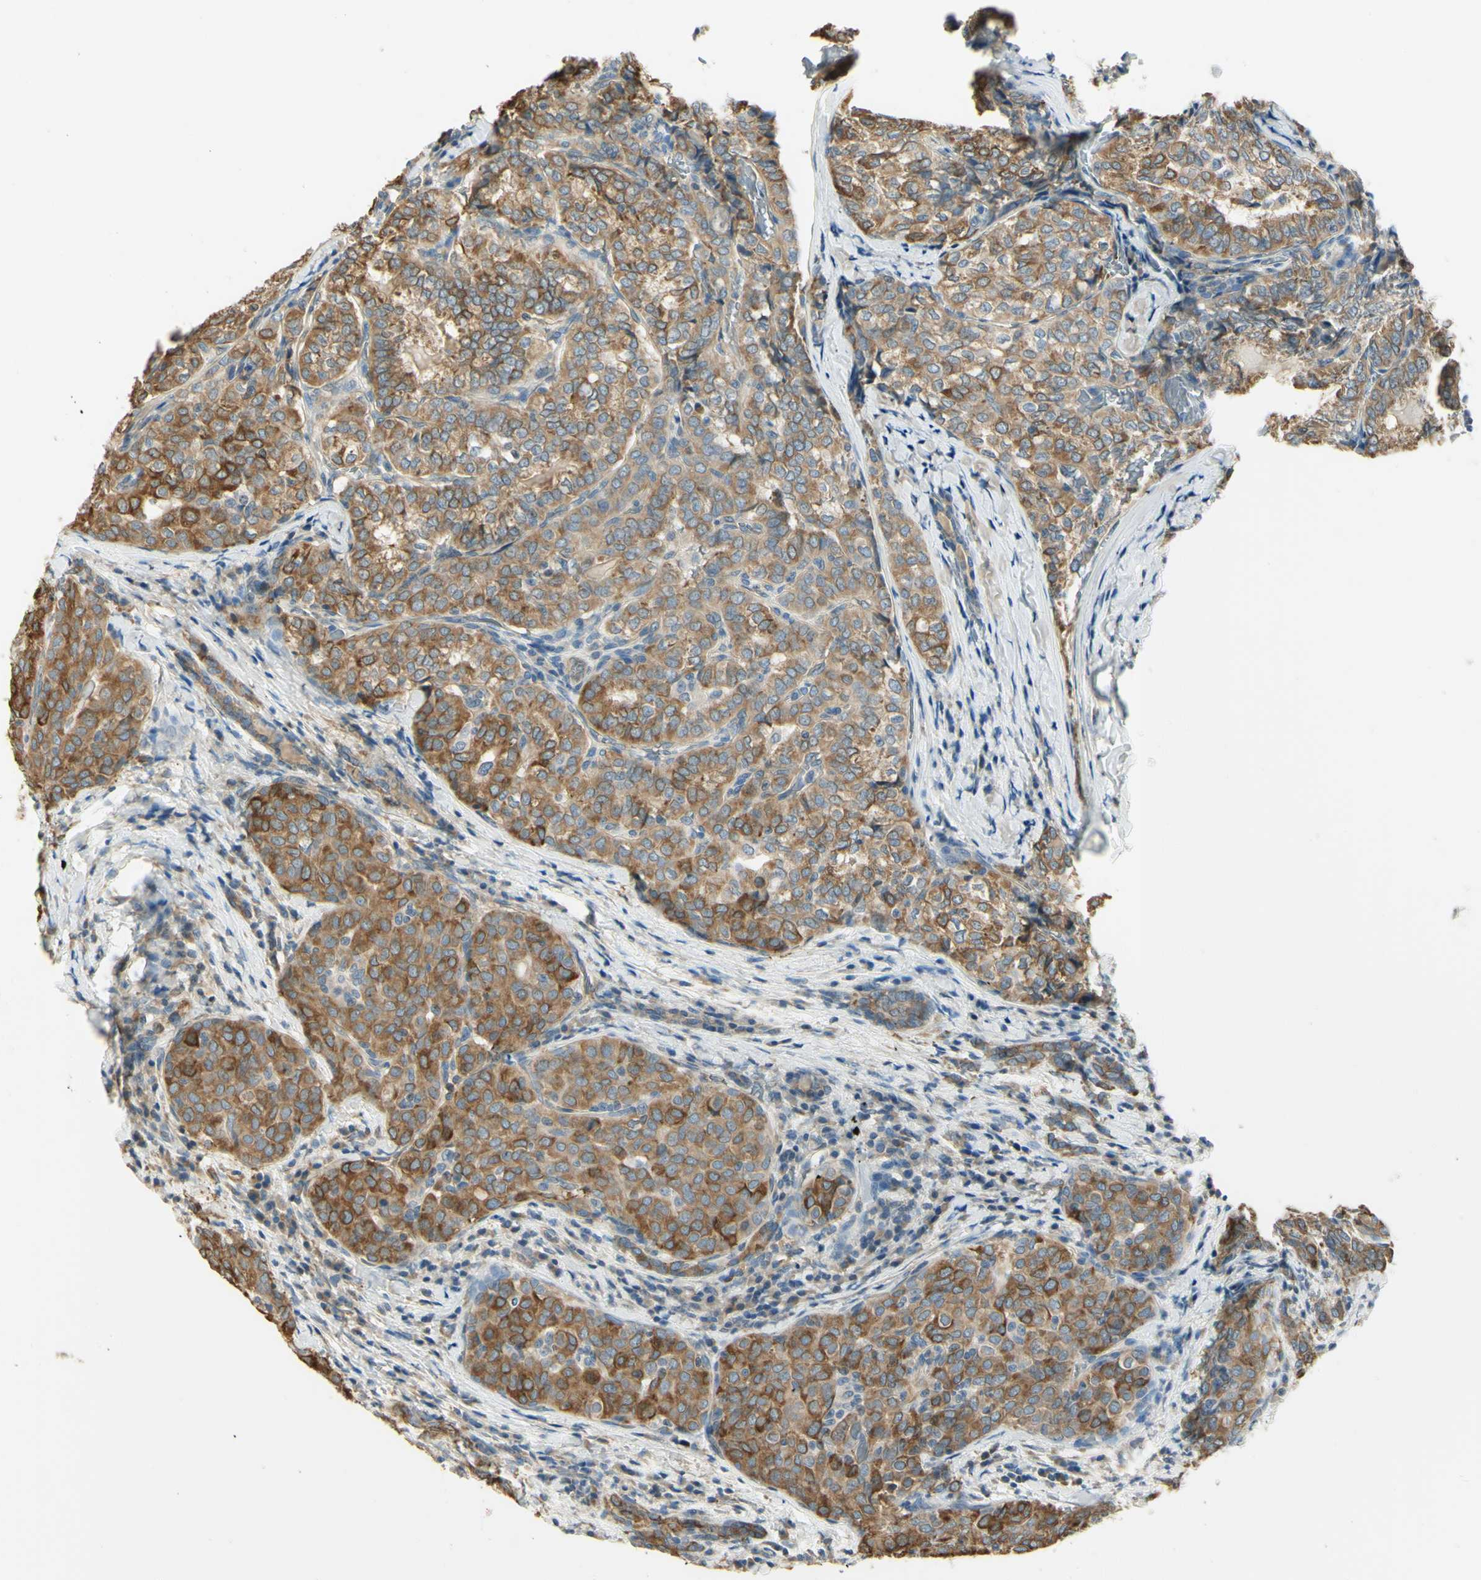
{"staining": {"intensity": "moderate", "quantity": ">75%", "location": "cytoplasmic/membranous"}, "tissue": "thyroid cancer", "cell_type": "Tumor cells", "image_type": "cancer", "snomed": [{"axis": "morphology", "description": "Normal tissue, NOS"}, {"axis": "morphology", "description": "Papillary adenocarcinoma, NOS"}, {"axis": "topography", "description": "Thyroid gland"}], "caption": "Moderate cytoplasmic/membranous positivity for a protein is present in about >75% of tumor cells of thyroid papillary adenocarcinoma using immunohistochemistry.", "gene": "IGDCC4", "patient": {"sex": "female", "age": 30}}